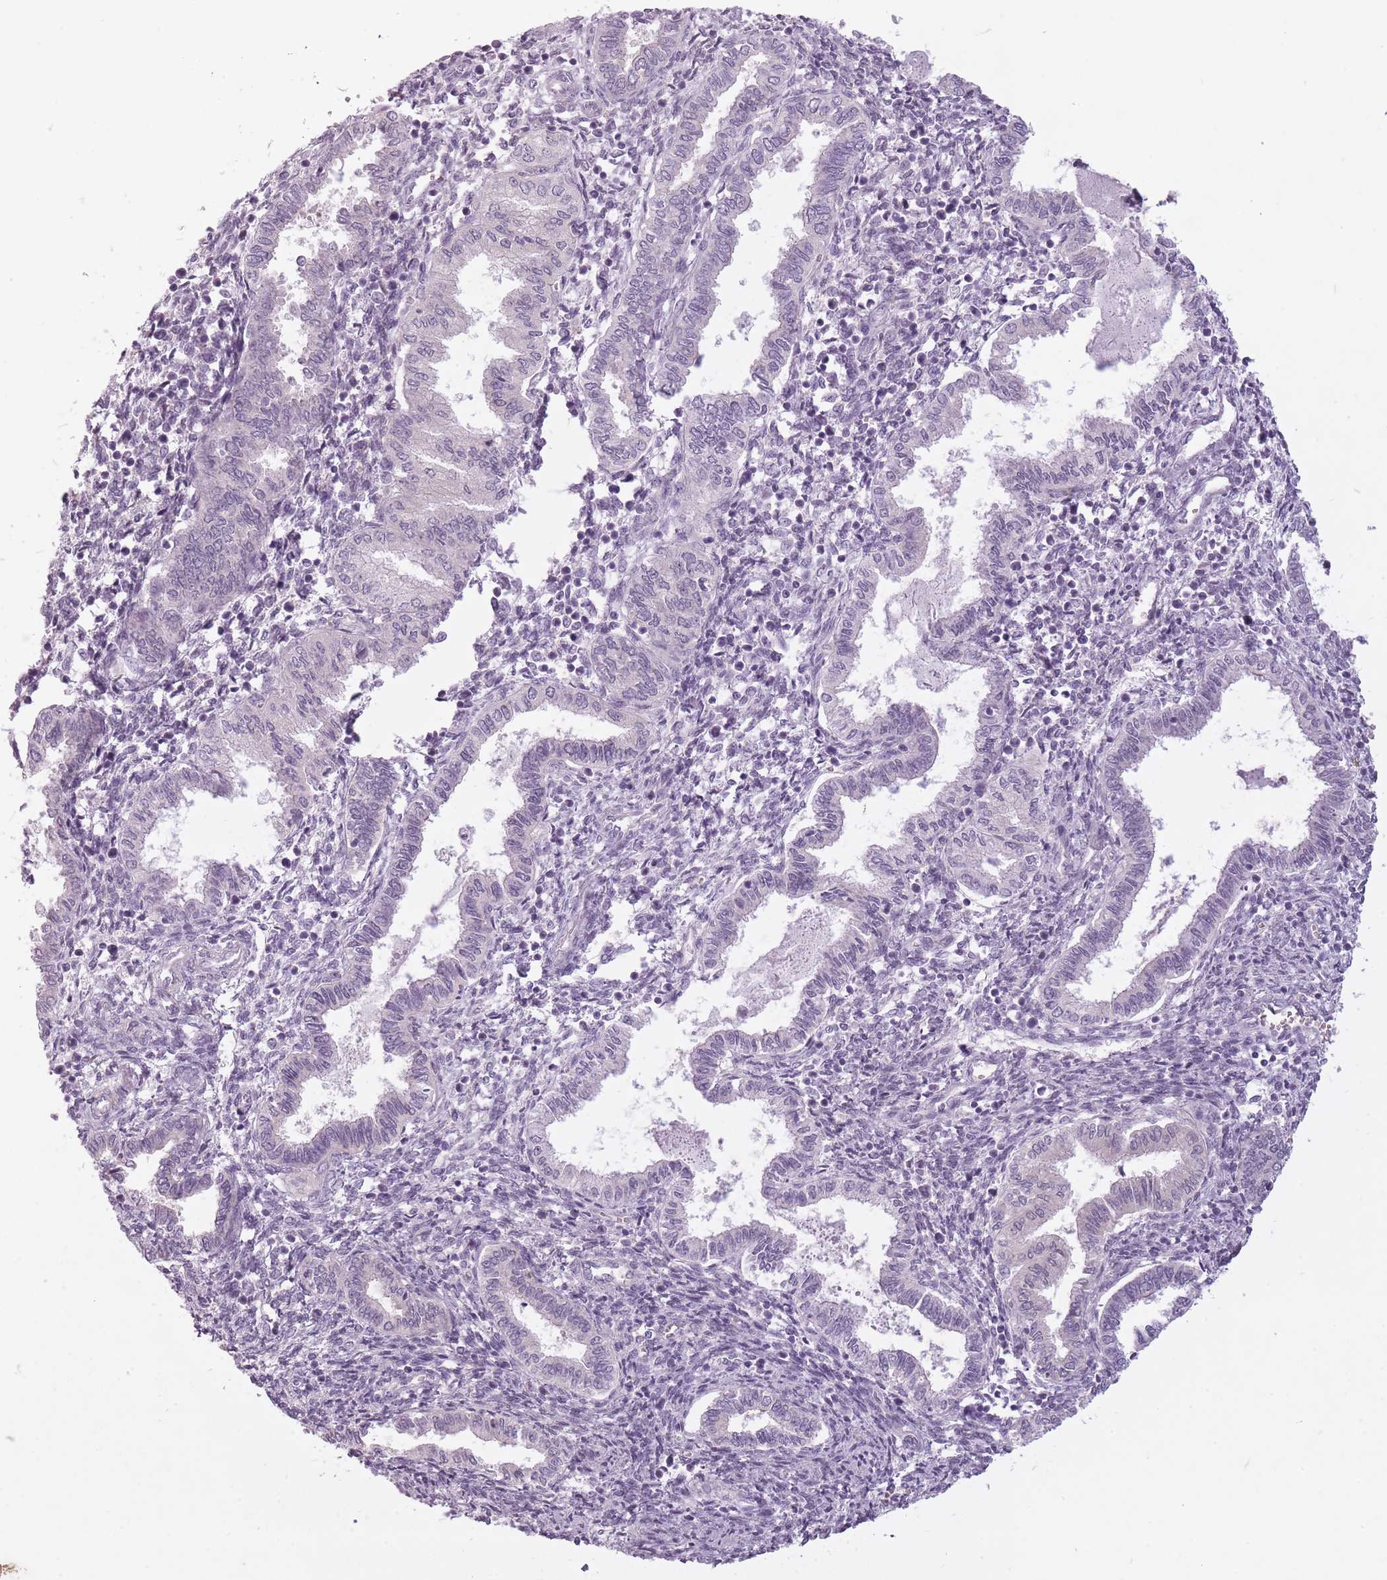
{"staining": {"intensity": "negative", "quantity": "none", "location": "none"}, "tissue": "endometrium", "cell_type": "Cells in endometrial stroma", "image_type": "normal", "snomed": [{"axis": "morphology", "description": "Normal tissue, NOS"}, {"axis": "topography", "description": "Endometrium"}], "caption": "The immunohistochemistry (IHC) histopathology image has no significant staining in cells in endometrial stroma of endometrium. (Immunohistochemistry, brightfield microscopy, high magnification).", "gene": "FAM43B", "patient": {"sex": "female", "age": 37}}